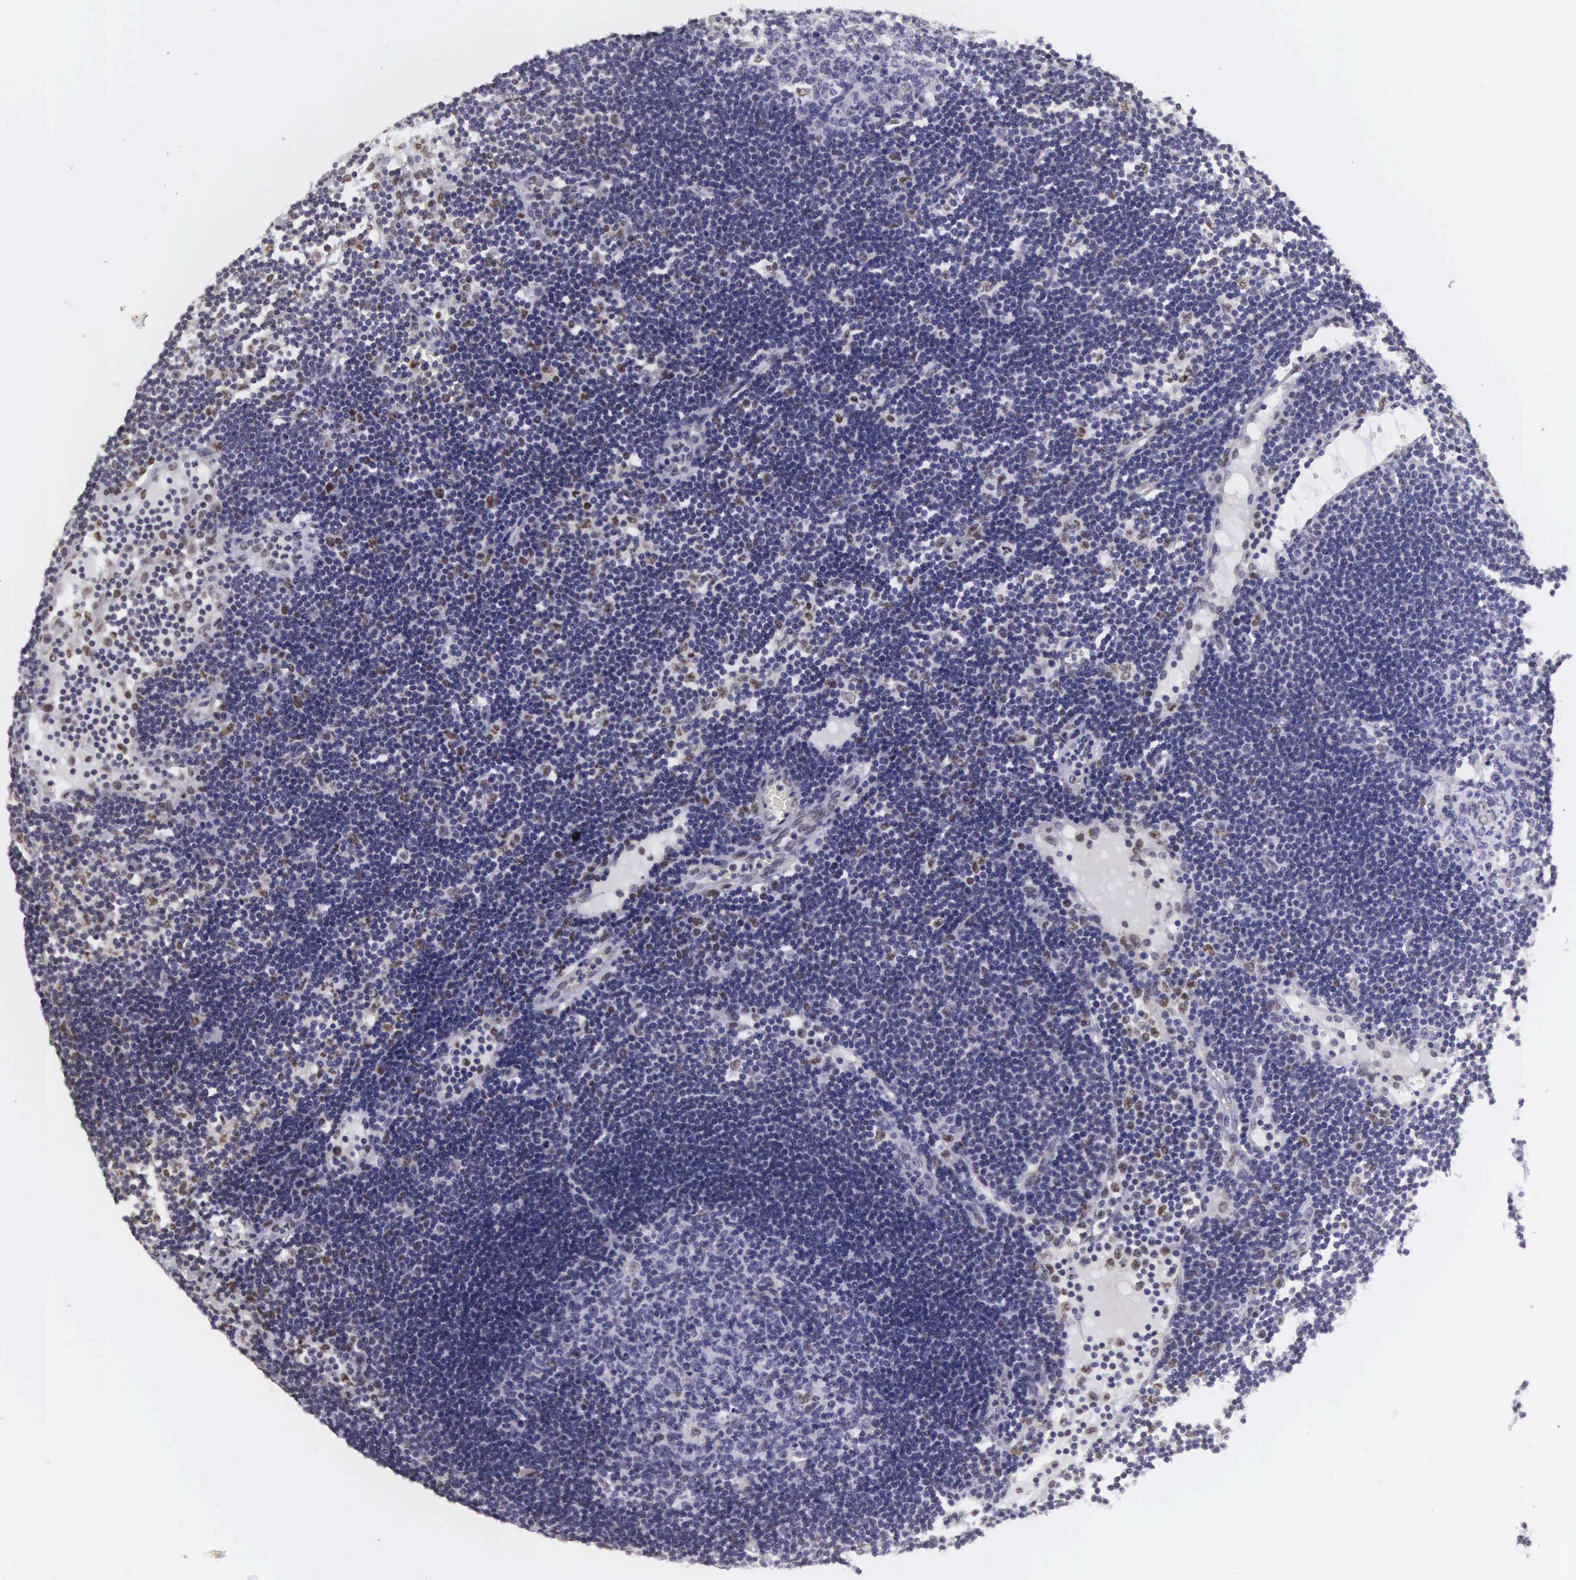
{"staining": {"intensity": "moderate", "quantity": "<25%", "location": "nuclear"}, "tissue": "lymph node", "cell_type": "Germinal center cells", "image_type": "normal", "snomed": [{"axis": "morphology", "description": "Normal tissue, NOS"}, {"axis": "topography", "description": "Lymph node"}], "caption": "This is an image of immunohistochemistry (IHC) staining of unremarkable lymph node, which shows moderate staining in the nuclear of germinal center cells.", "gene": "ETV6", "patient": {"sex": "male", "age": 54}}